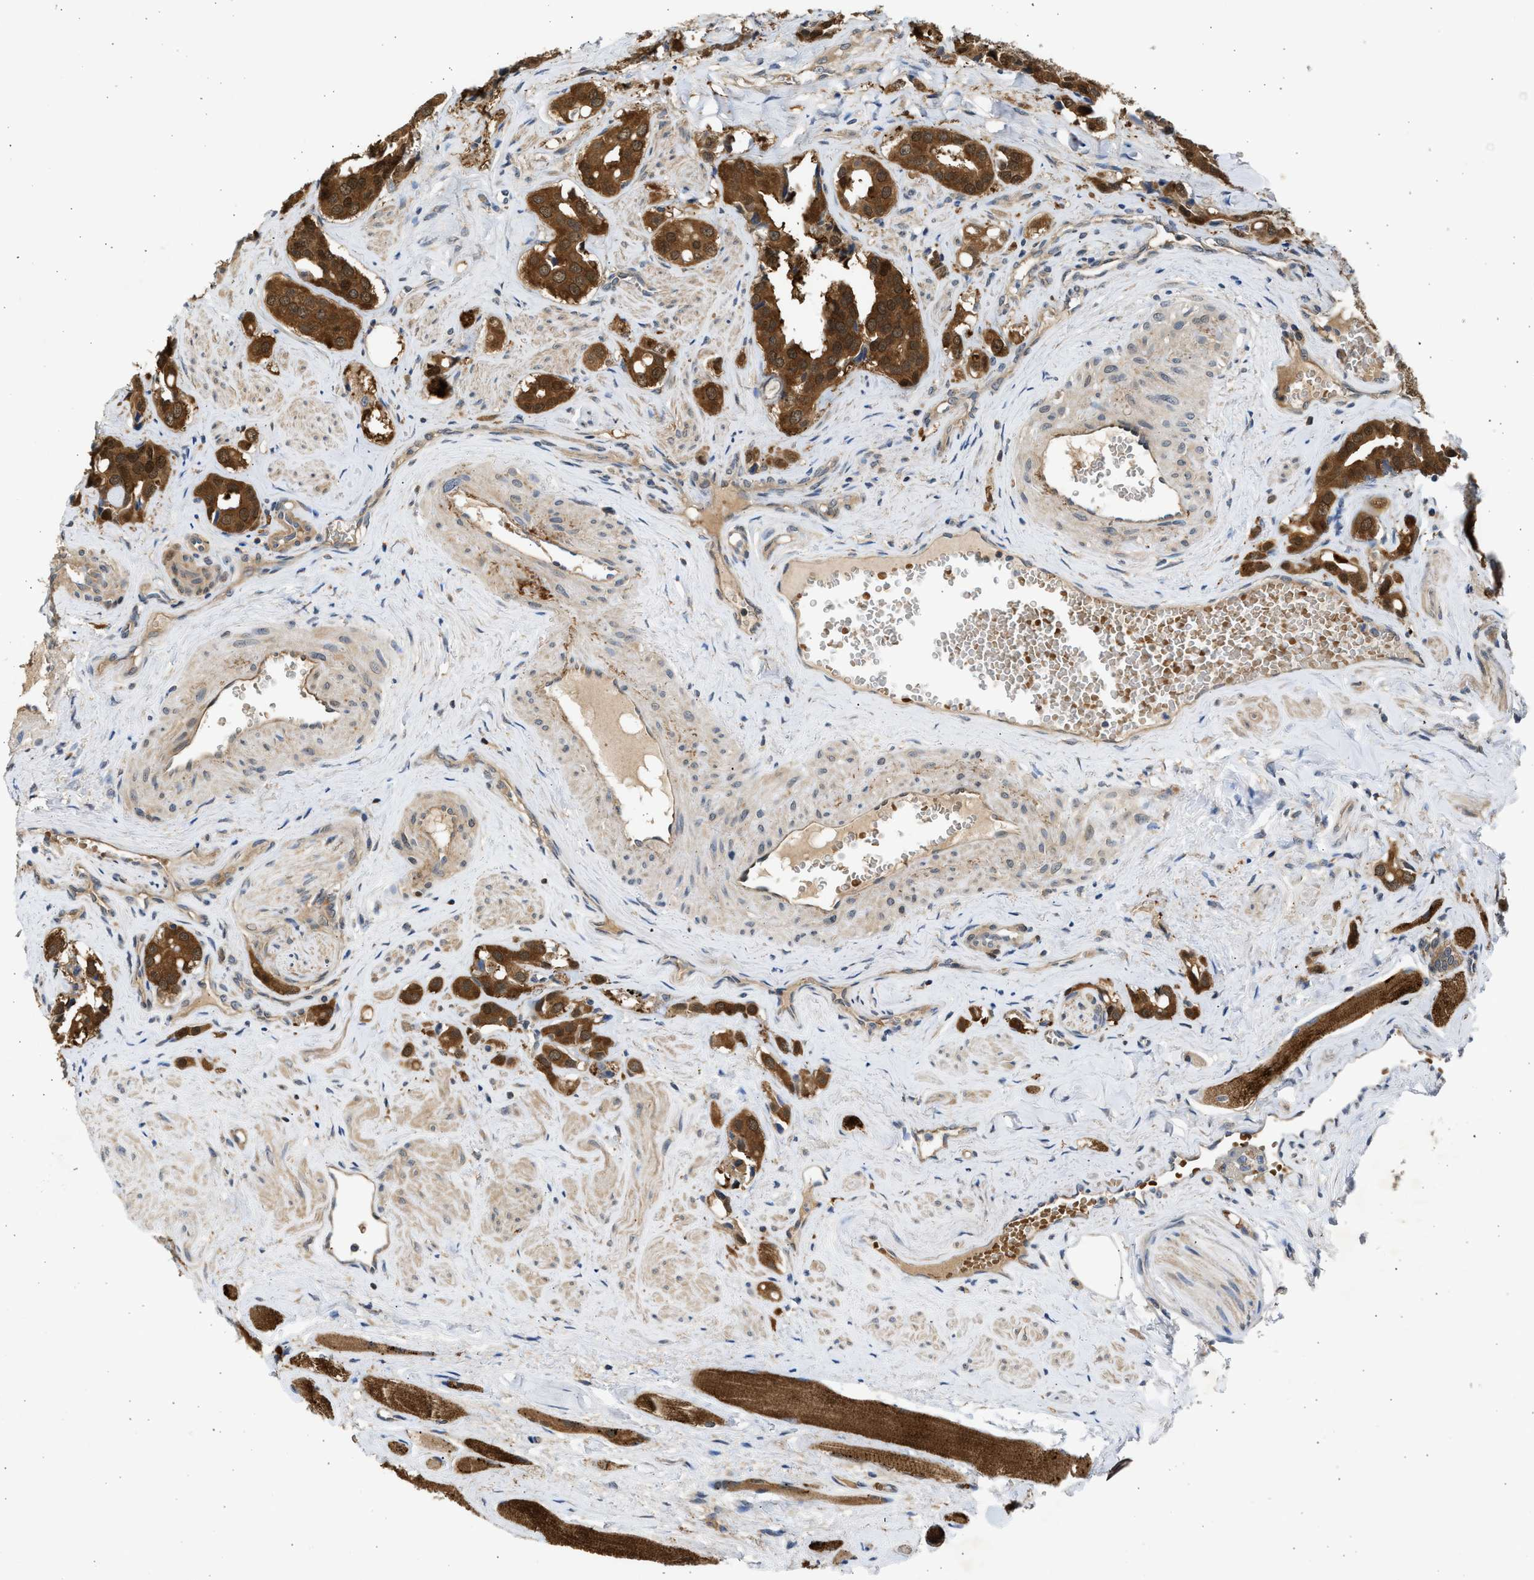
{"staining": {"intensity": "strong", "quantity": ">75%", "location": "cytoplasmic/membranous,nuclear"}, "tissue": "prostate cancer", "cell_type": "Tumor cells", "image_type": "cancer", "snomed": [{"axis": "morphology", "description": "Adenocarcinoma, High grade"}, {"axis": "topography", "description": "Prostate"}], "caption": "Prostate cancer tissue shows strong cytoplasmic/membranous and nuclear expression in approximately >75% of tumor cells, visualized by immunohistochemistry. (Stains: DAB in brown, nuclei in blue, Microscopy: brightfield microscopy at high magnification).", "gene": "MAPK7", "patient": {"sex": "male", "age": 52}}